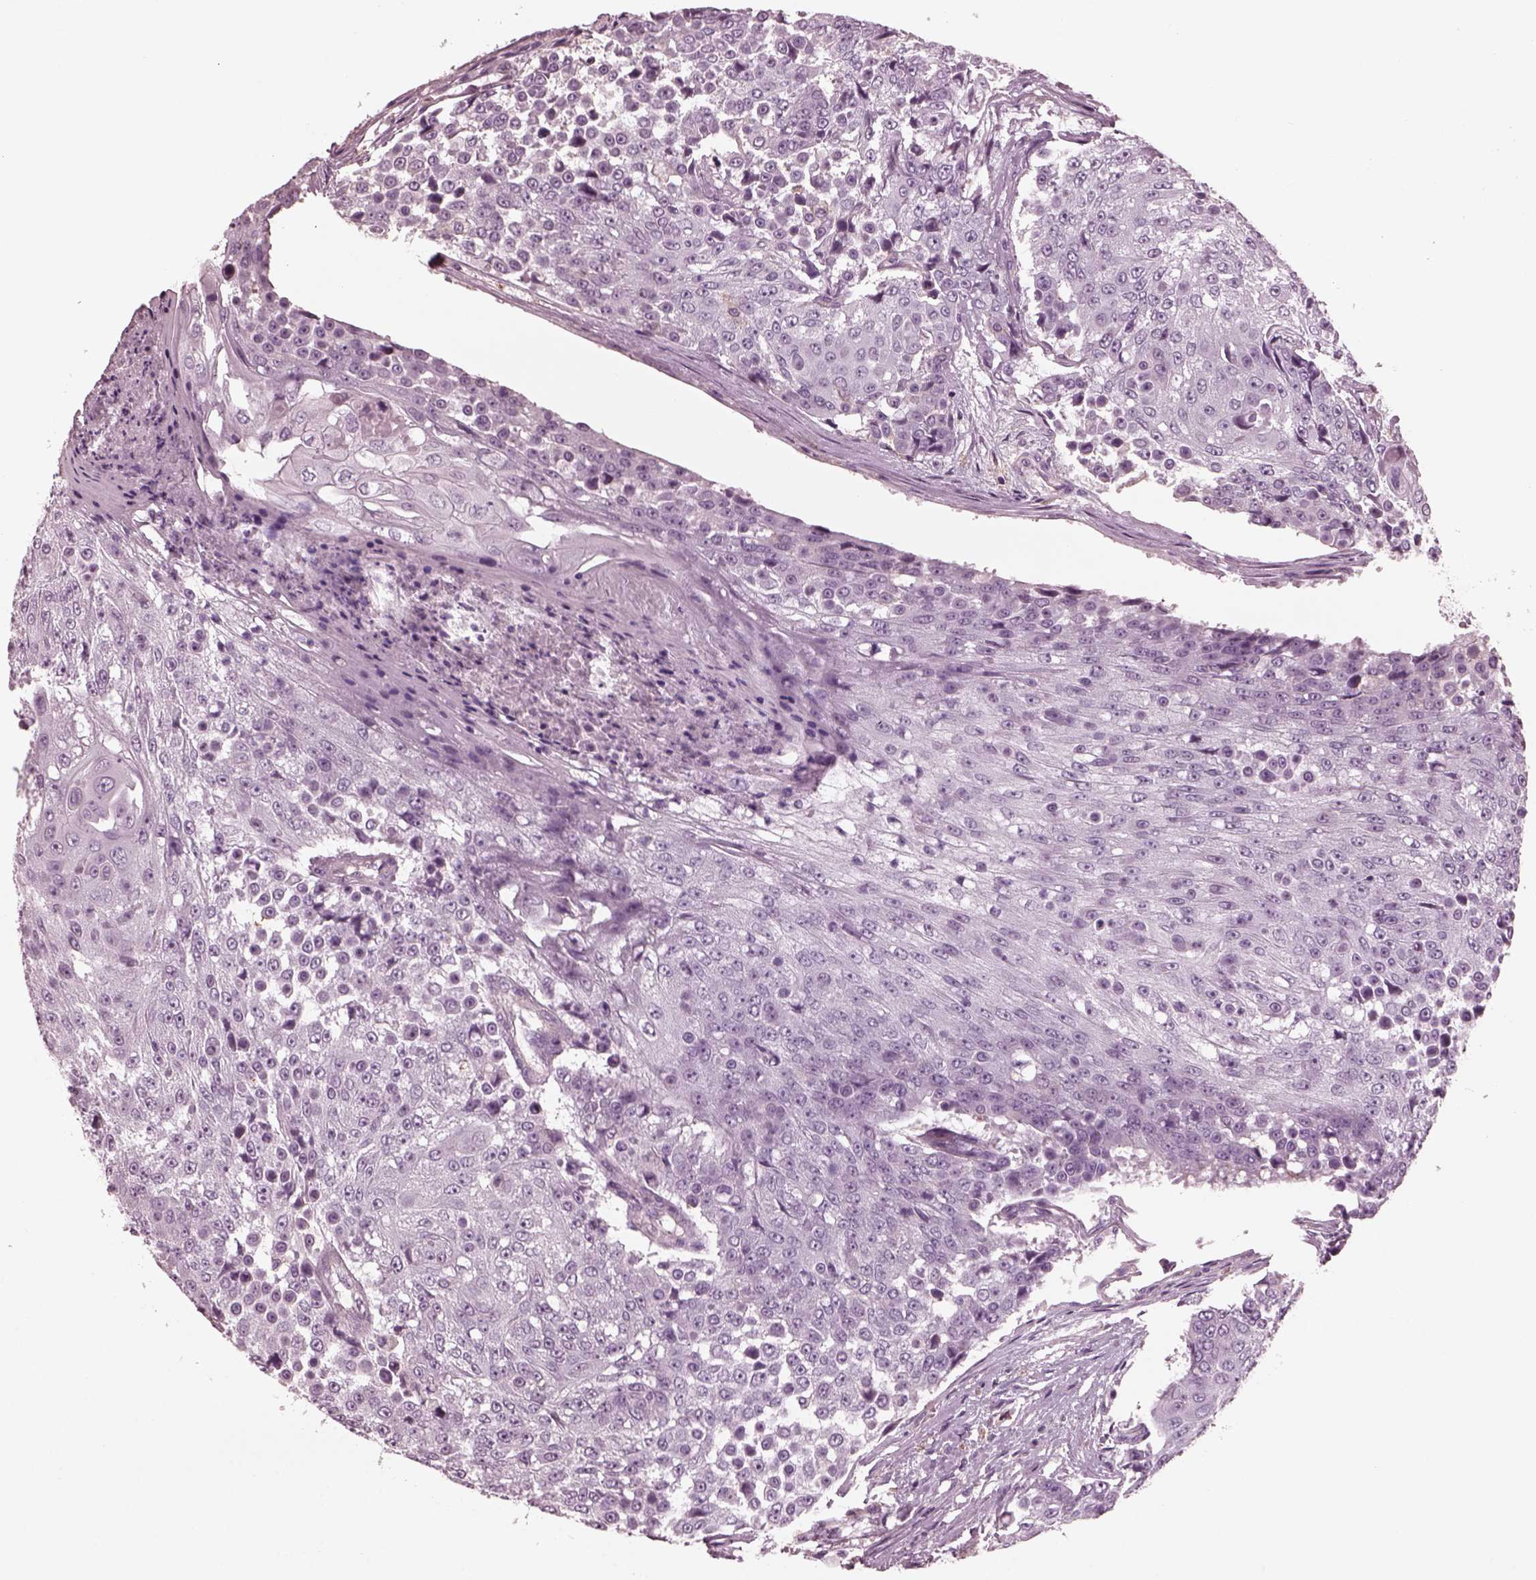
{"staining": {"intensity": "negative", "quantity": "none", "location": "none"}, "tissue": "urothelial cancer", "cell_type": "Tumor cells", "image_type": "cancer", "snomed": [{"axis": "morphology", "description": "Urothelial carcinoma, High grade"}, {"axis": "topography", "description": "Urinary bladder"}], "caption": "Tumor cells are negative for protein expression in human urothelial cancer. The staining was performed using DAB (3,3'-diaminobenzidine) to visualize the protein expression in brown, while the nuclei were stained in blue with hematoxylin (Magnification: 20x).", "gene": "CGA", "patient": {"sex": "female", "age": 63}}